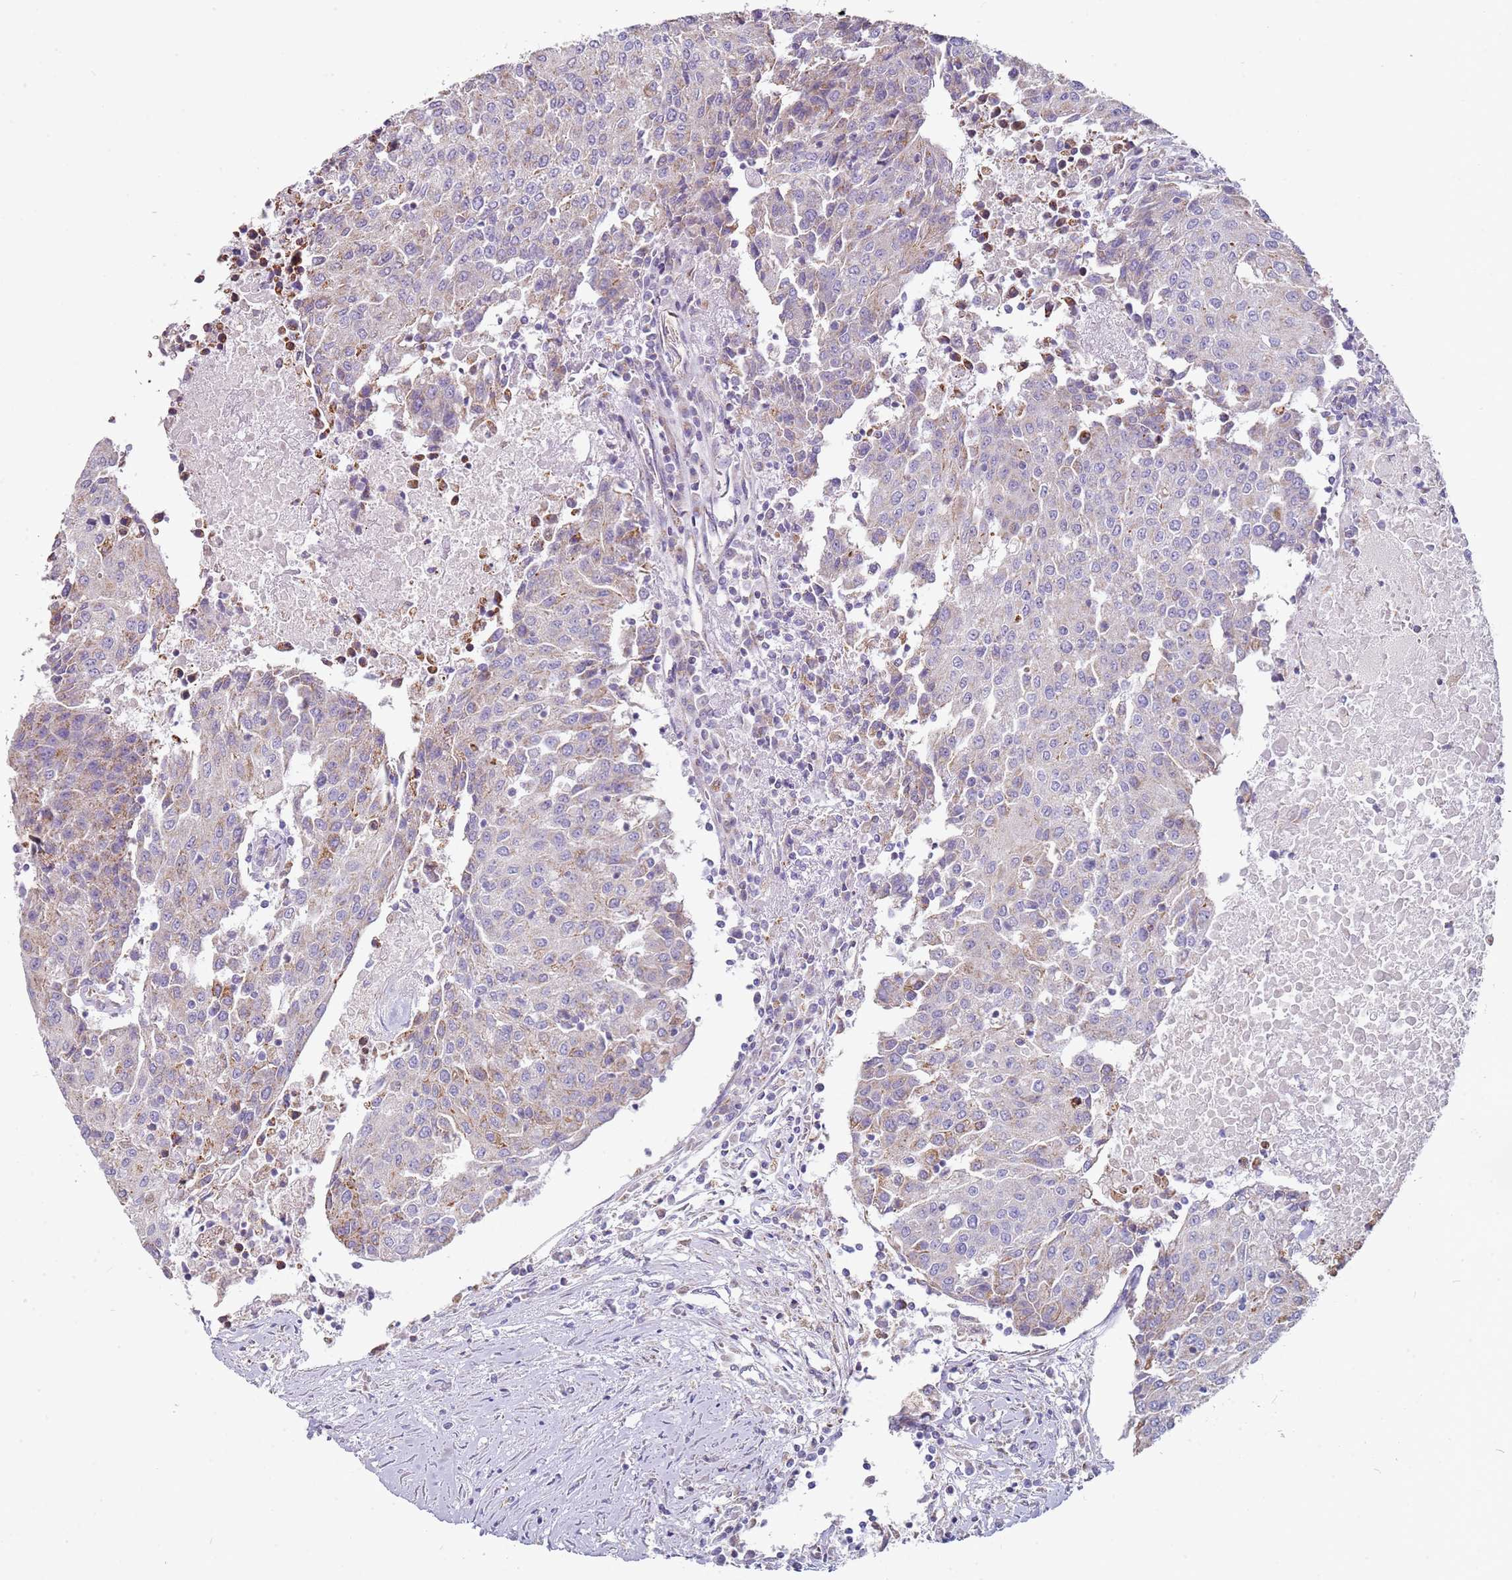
{"staining": {"intensity": "moderate", "quantity": "<25%", "location": "cytoplasmic/membranous"}, "tissue": "urothelial cancer", "cell_type": "Tumor cells", "image_type": "cancer", "snomed": [{"axis": "morphology", "description": "Urothelial carcinoma, High grade"}, {"axis": "topography", "description": "Urinary bladder"}], "caption": "Immunohistochemistry (IHC) micrograph of urothelial cancer stained for a protein (brown), which shows low levels of moderate cytoplasmic/membranous staining in approximately <25% of tumor cells.", "gene": "ALS2", "patient": {"sex": "female", "age": 85}}